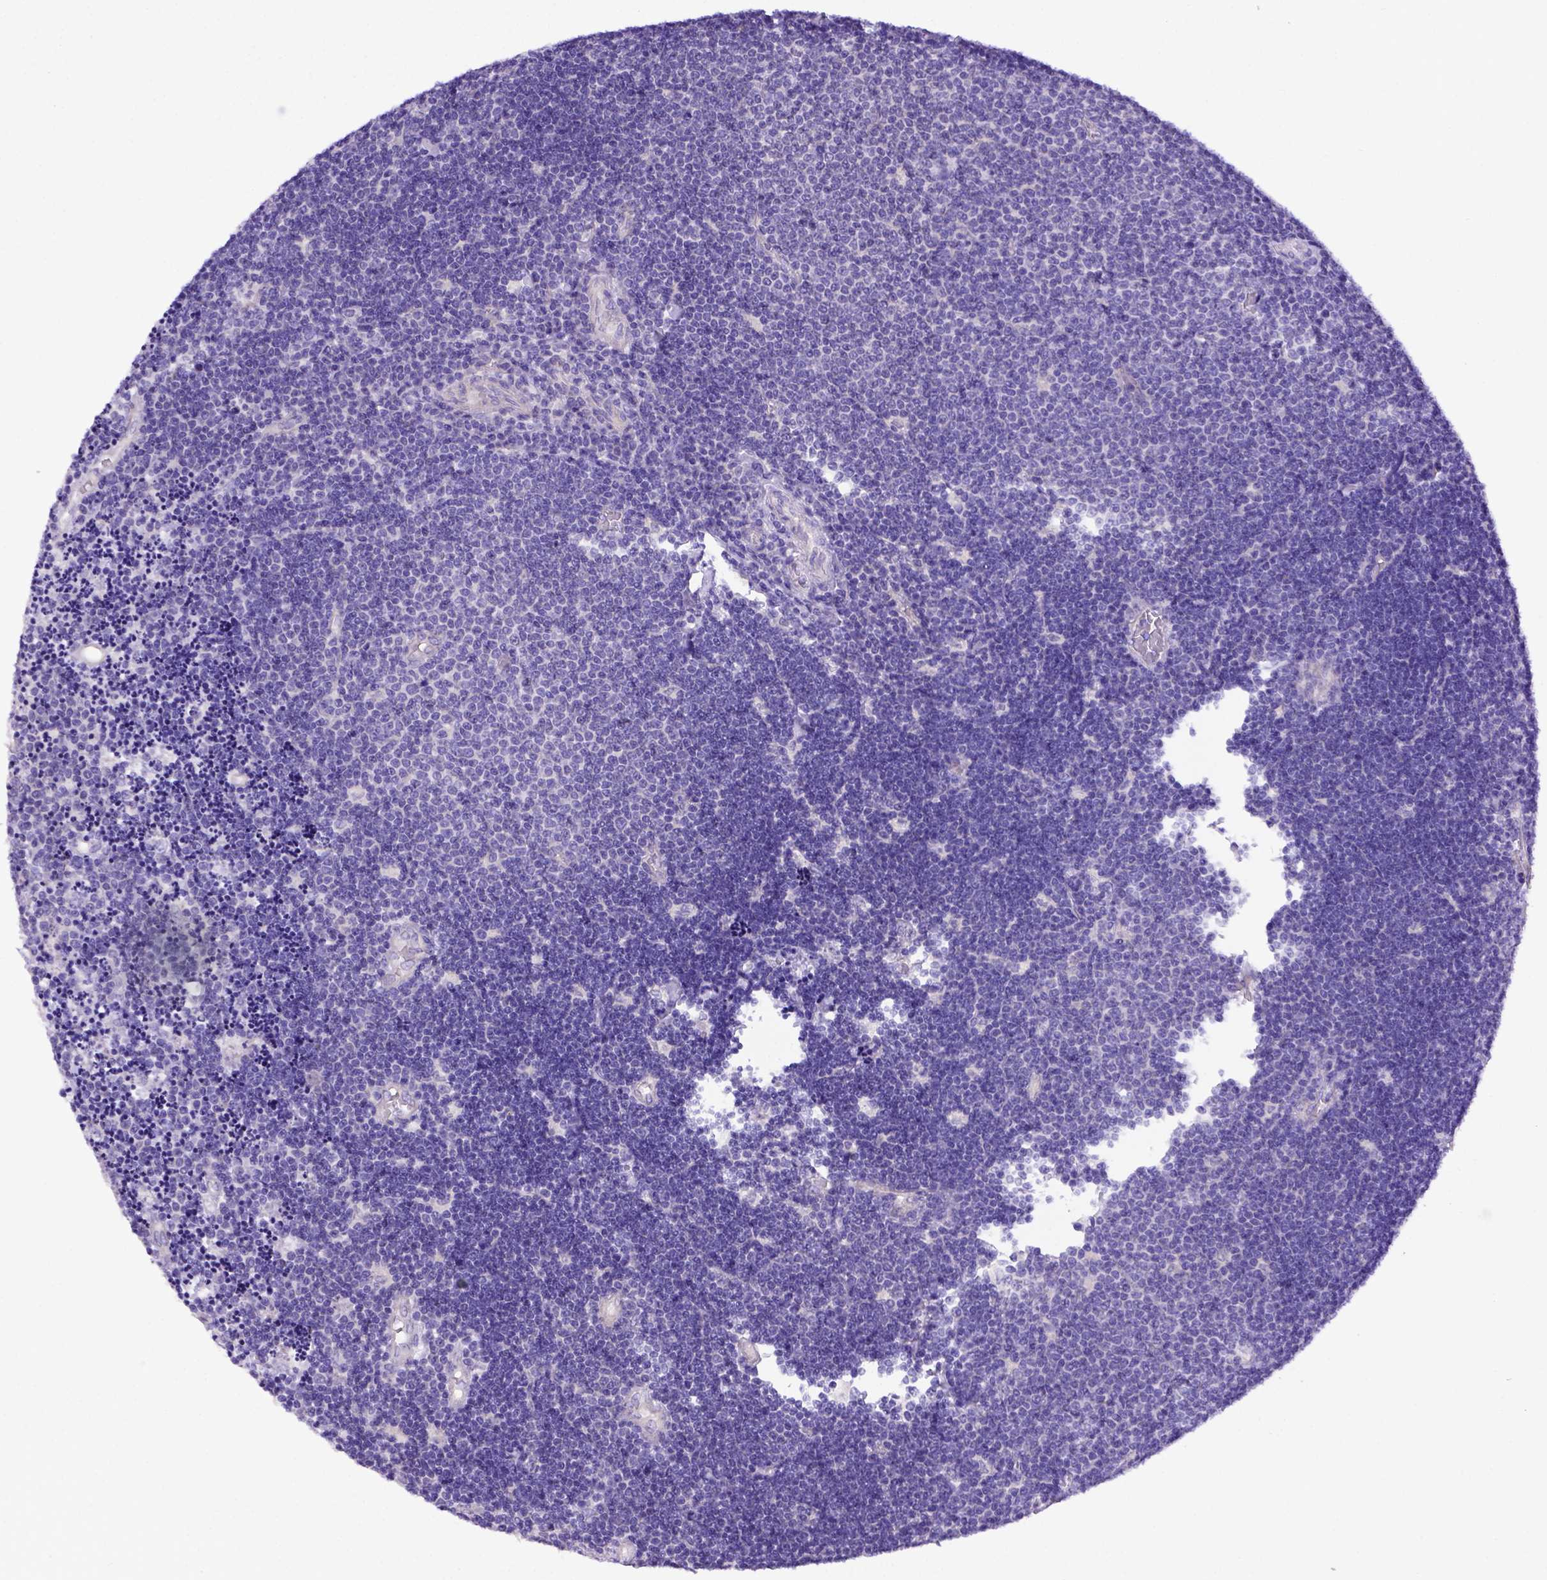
{"staining": {"intensity": "negative", "quantity": "none", "location": "none"}, "tissue": "lymphoma", "cell_type": "Tumor cells", "image_type": "cancer", "snomed": [{"axis": "morphology", "description": "Malignant lymphoma, non-Hodgkin's type, Low grade"}, {"axis": "topography", "description": "Brain"}], "caption": "High magnification brightfield microscopy of lymphoma stained with DAB (brown) and counterstained with hematoxylin (blue): tumor cells show no significant positivity. (DAB IHC visualized using brightfield microscopy, high magnification).", "gene": "ADAM12", "patient": {"sex": "female", "age": 66}}